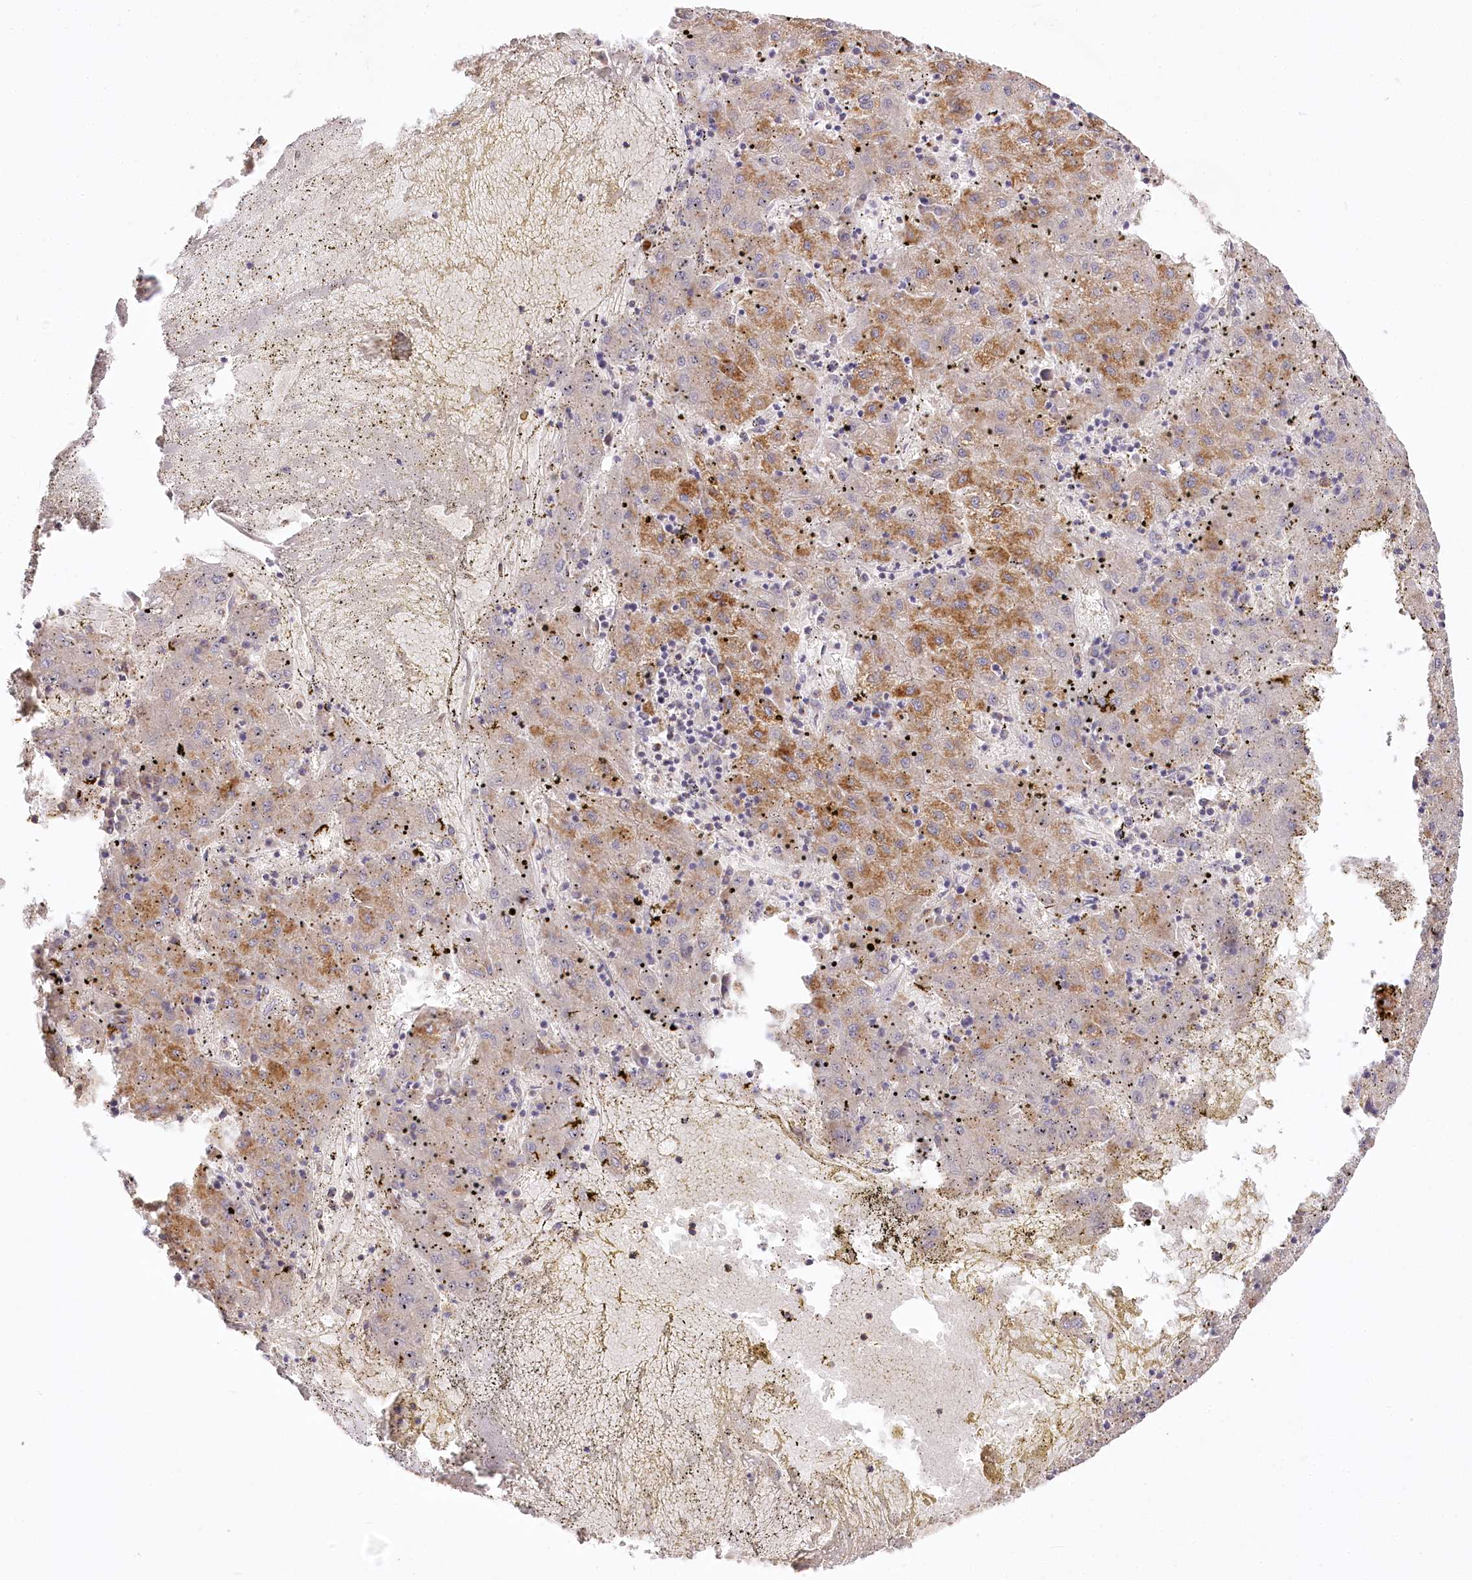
{"staining": {"intensity": "moderate", "quantity": ">75%", "location": "cytoplasmic/membranous"}, "tissue": "liver cancer", "cell_type": "Tumor cells", "image_type": "cancer", "snomed": [{"axis": "morphology", "description": "Carcinoma, Hepatocellular, NOS"}, {"axis": "topography", "description": "Liver"}], "caption": "A micrograph of human liver hepatocellular carcinoma stained for a protein demonstrates moderate cytoplasmic/membranous brown staining in tumor cells. Immunohistochemistry stains the protein in brown and the nuclei are stained blue.", "gene": "ZNF226", "patient": {"sex": "male", "age": 72}}